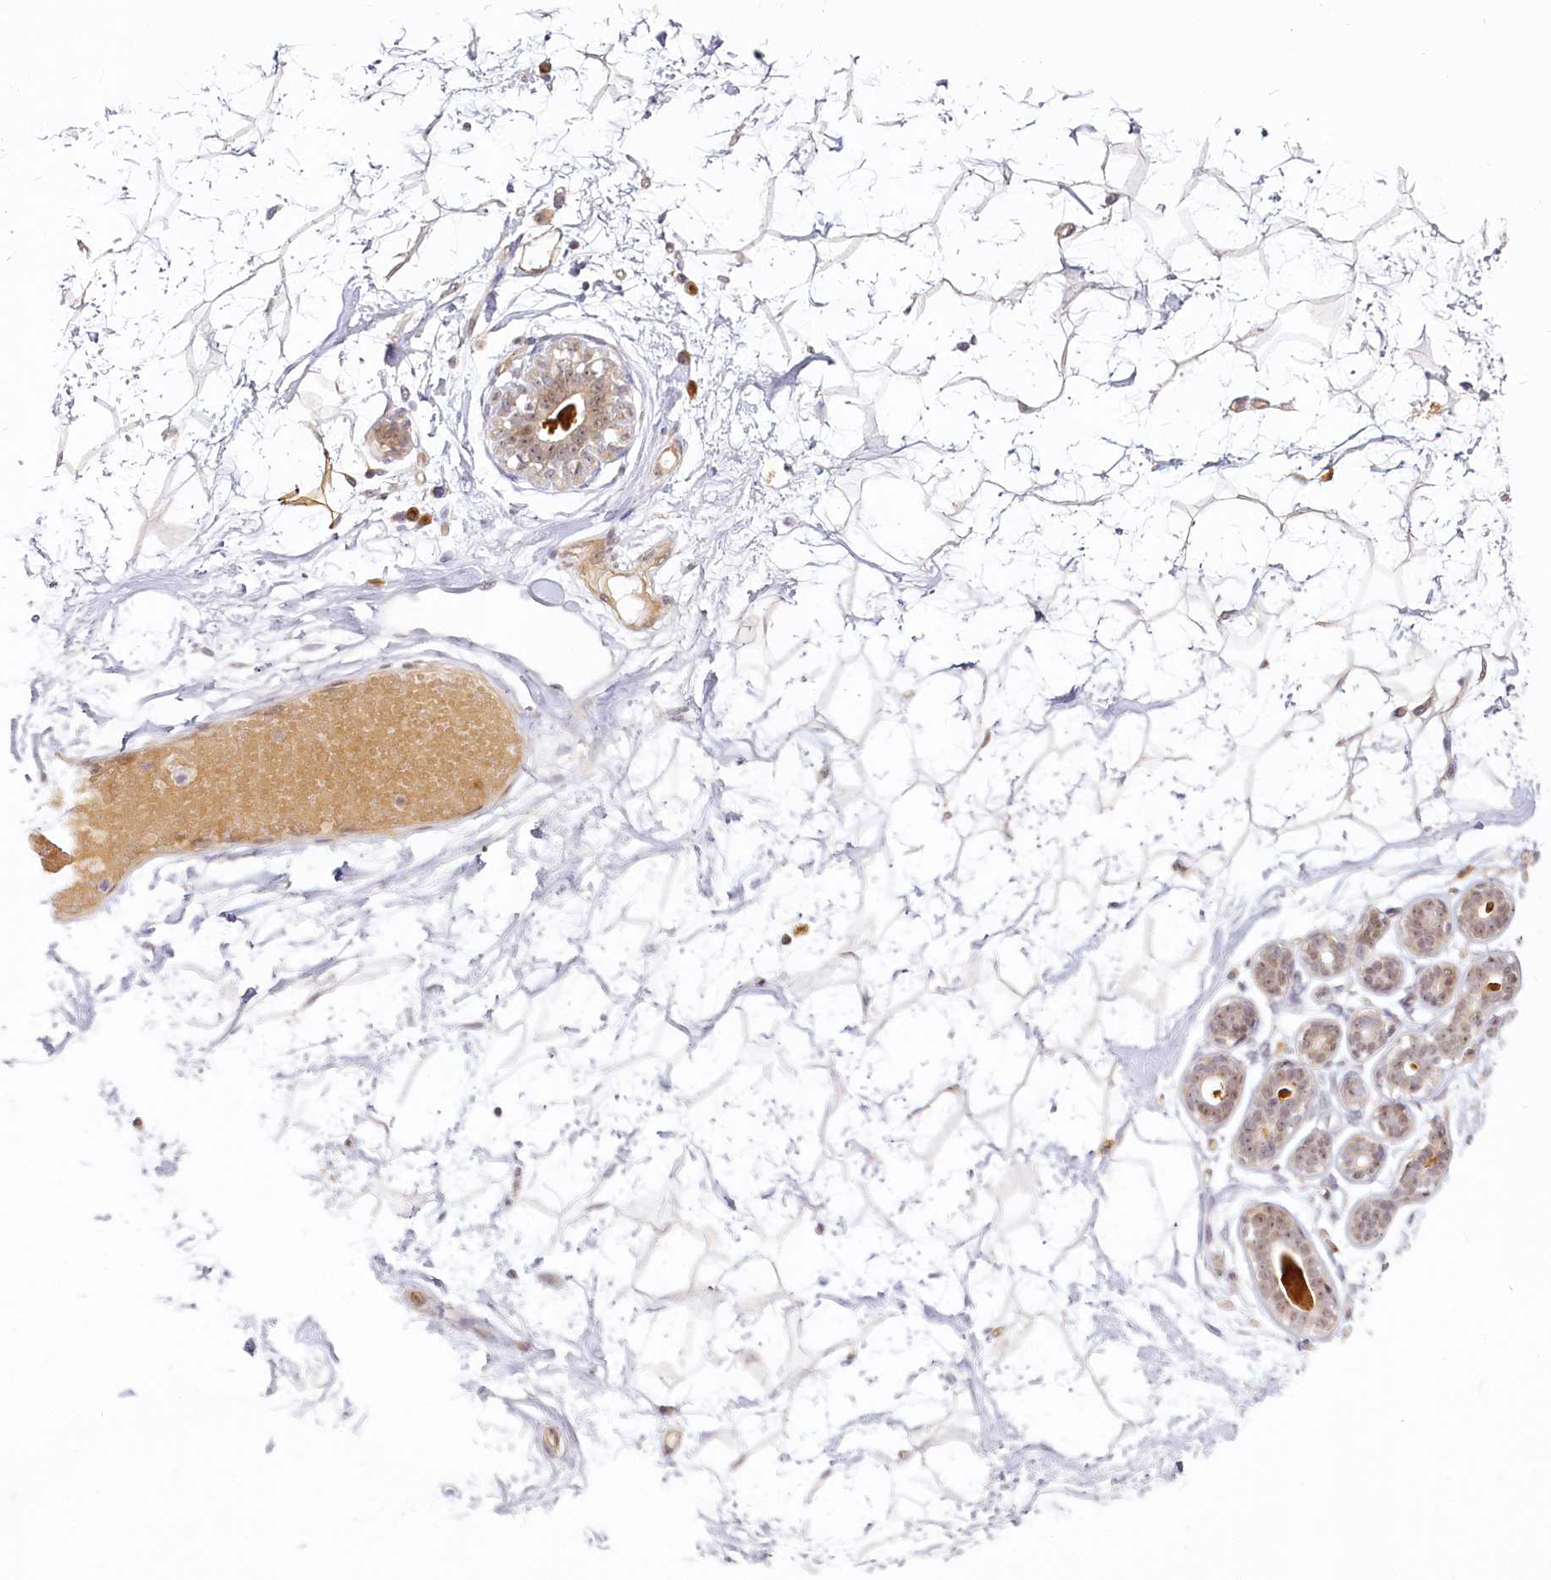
{"staining": {"intensity": "negative", "quantity": "none", "location": "none"}, "tissue": "breast", "cell_type": "Adipocytes", "image_type": "normal", "snomed": [{"axis": "morphology", "description": "Normal tissue, NOS"}, {"axis": "morphology", "description": "Adenoma, NOS"}, {"axis": "topography", "description": "Breast"}], "caption": "Immunohistochemistry of benign breast exhibits no positivity in adipocytes. The staining is performed using DAB brown chromogen with nuclei counter-stained in using hematoxylin.", "gene": "EXOSC7", "patient": {"sex": "female", "age": 23}}